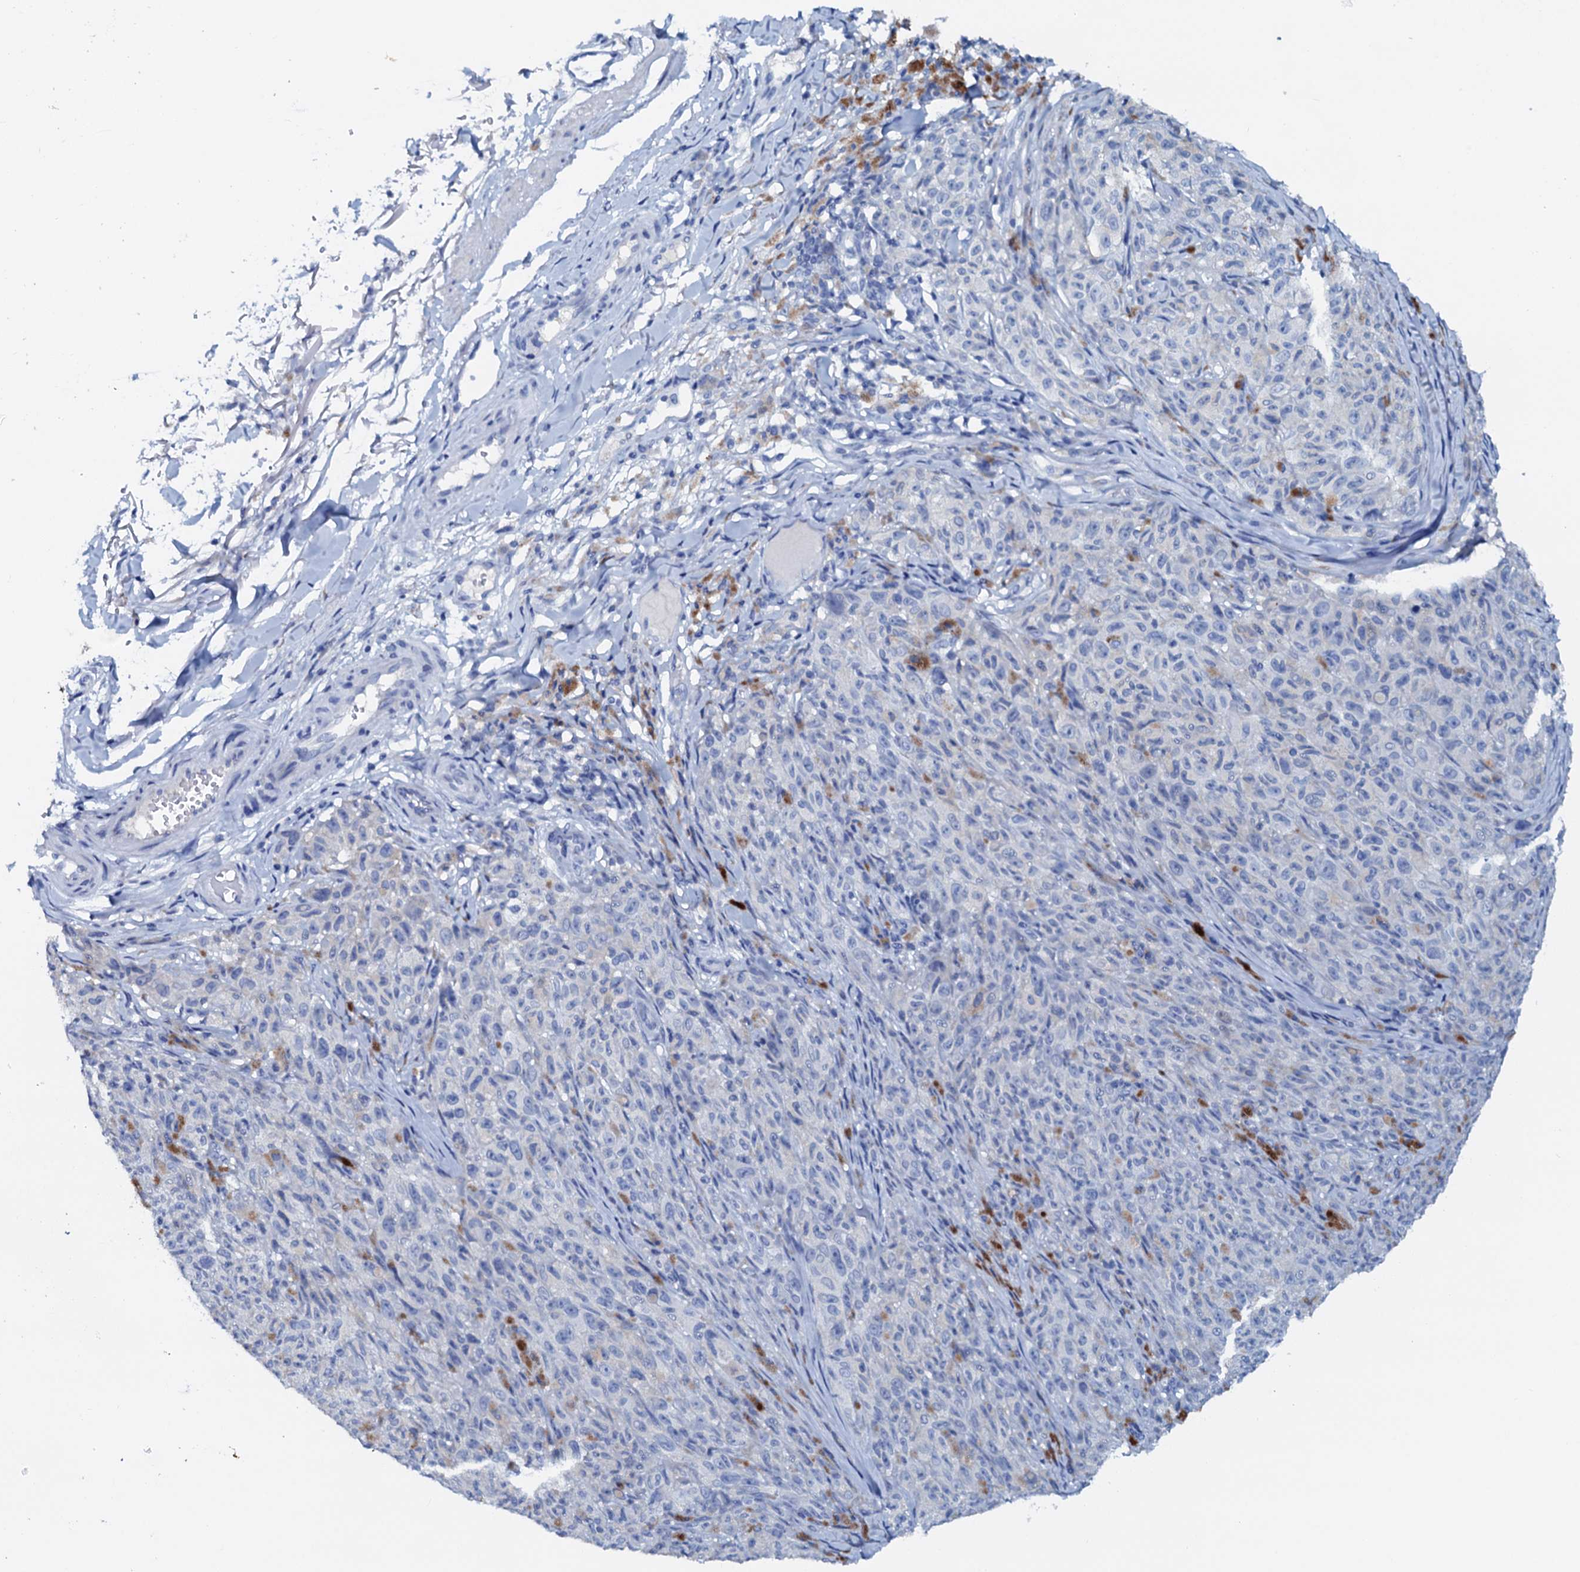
{"staining": {"intensity": "negative", "quantity": "none", "location": "none"}, "tissue": "melanoma", "cell_type": "Tumor cells", "image_type": "cancer", "snomed": [{"axis": "morphology", "description": "Malignant melanoma, NOS"}, {"axis": "topography", "description": "Skin"}], "caption": "Melanoma was stained to show a protein in brown. There is no significant positivity in tumor cells.", "gene": "AMER2", "patient": {"sex": "female", "age": 82}}